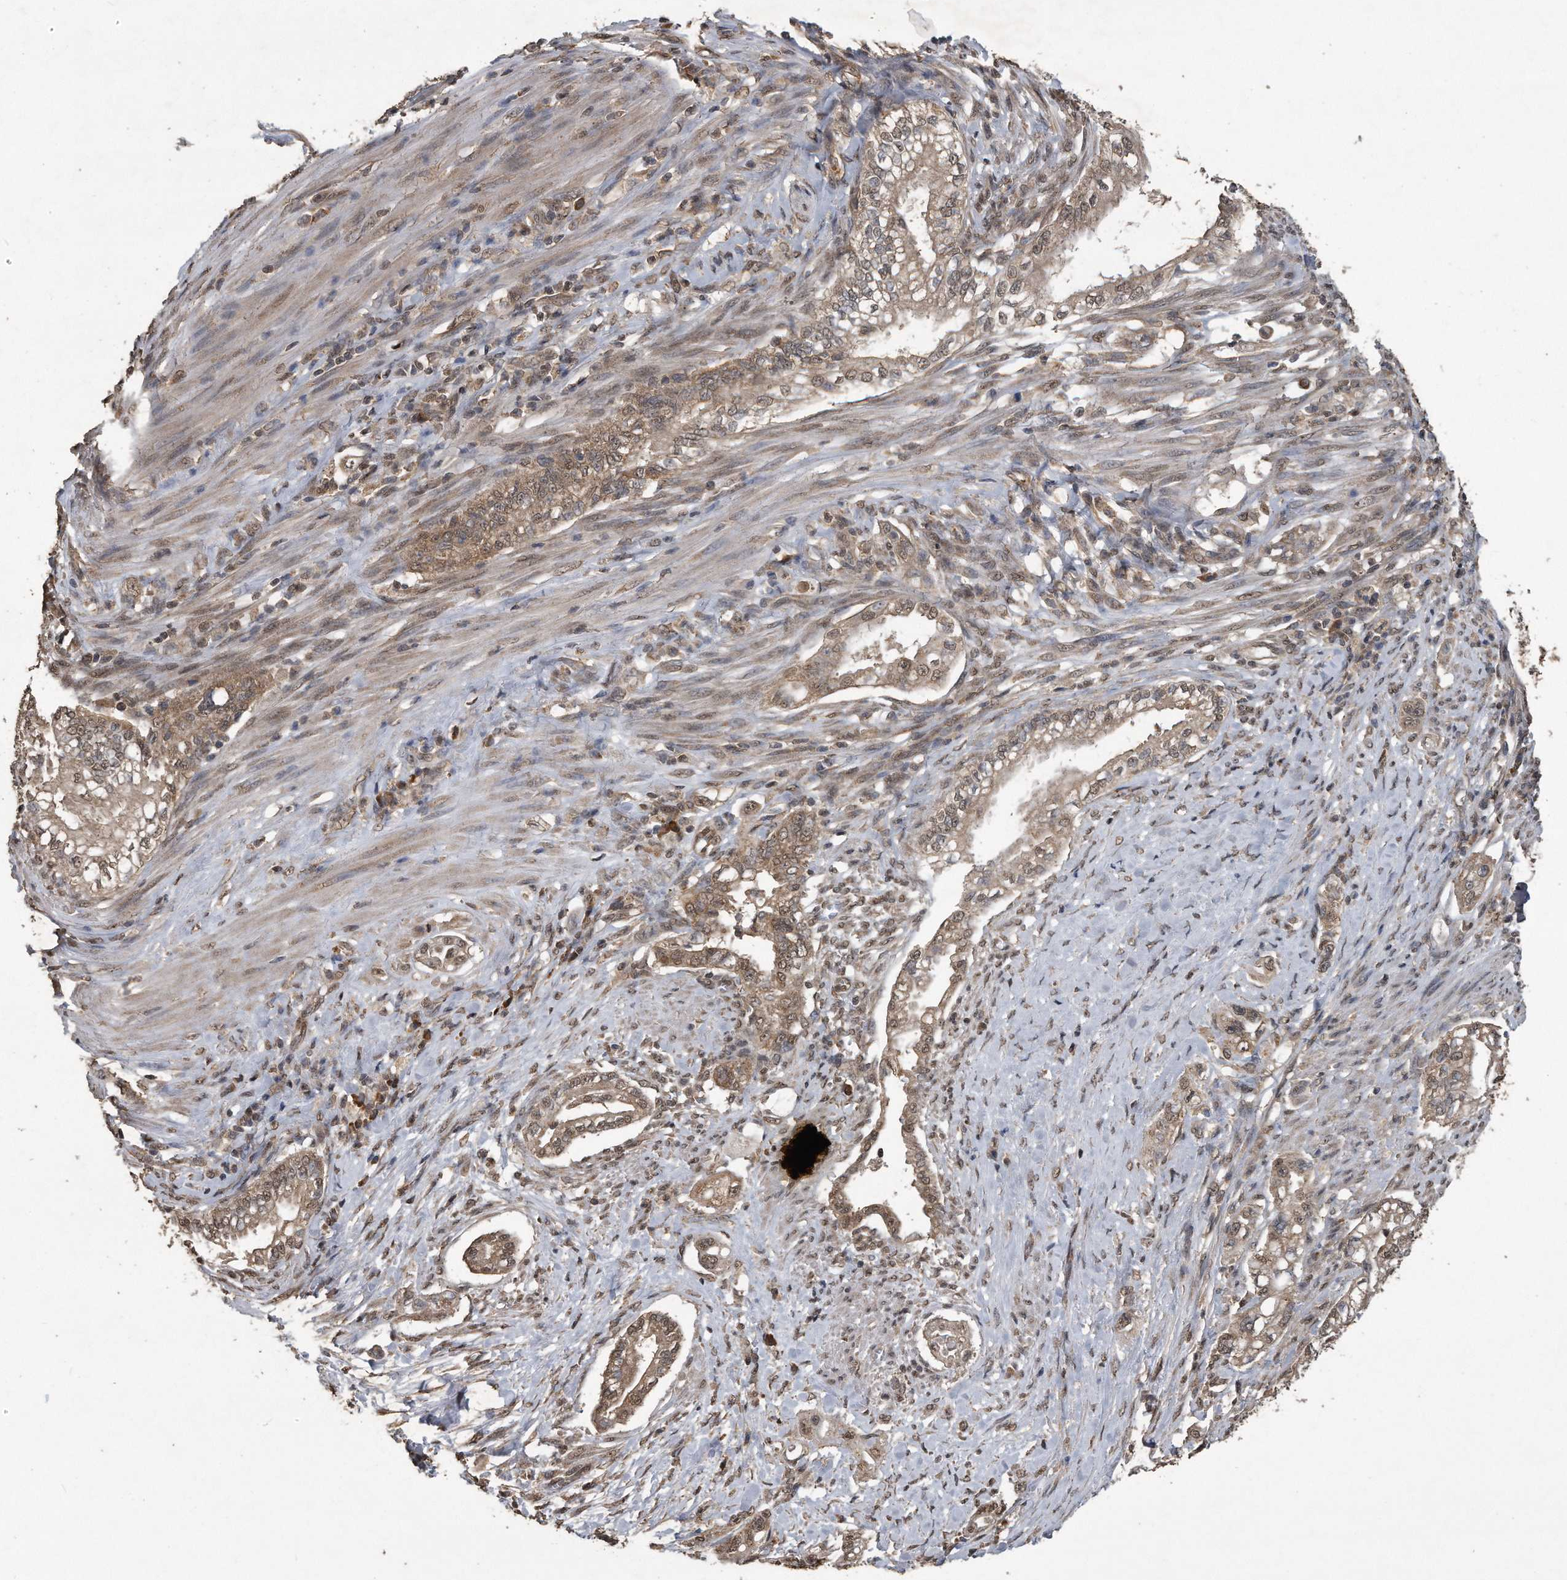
{"staining": {"intensity": "weak", "quantity": ">75%", "location": "cytoplasmic/membranous,nuclear"}, "tissue": "pancreatic cancer", "cell_type": "Tumor cells", "image_type": "cancer", "snomed": [{"axis": "morphology", "description": "Normal tissue, NOS"}, {"axis": "topography", "description": "Pancreas"}], "caption": "Weak cytoplasmic/membranous and nuclear positivity is identified in about >75% of tumor cells in pancreatic cancer.", "gene": "CRYZL1", "patient": {"sex": "male", "age": 42}}